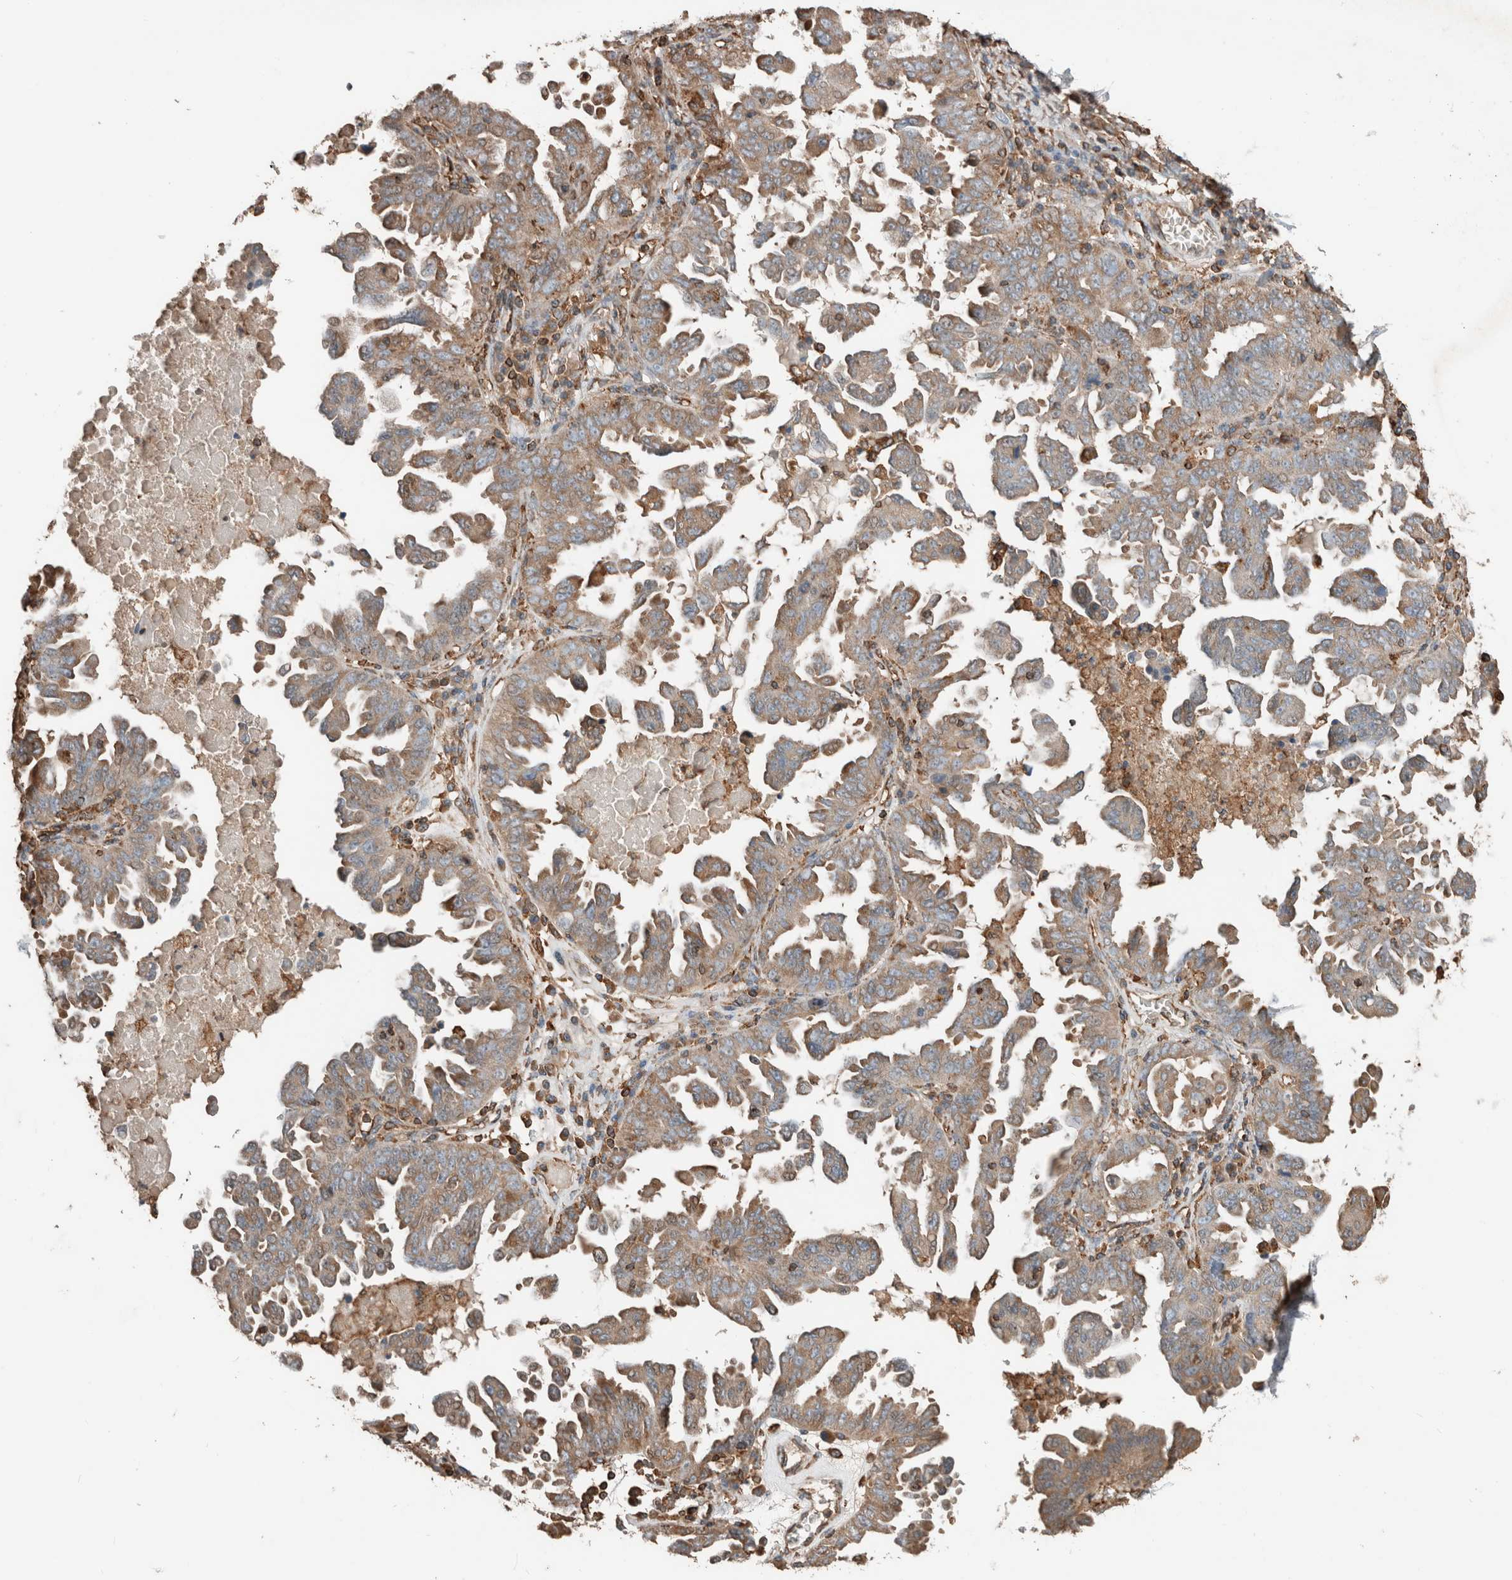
{"staining": {"intensity": "weak", "quantity": ">75%", "location": "cytoplasmic/membranous"}, "tissue": "ovarian cancer", "cell_type": "Tumor cells", "image_type": "cancer", "snomed": [{"axis": "morphology", "description": "Carcinoma, endometroid"}, {"axis": "topography", "description": "Ovary"}], "caption": "Ovarian endometroid carcinoma was stained to show a protein in brown. There is low levels of weak cytoplasmic/membranous positivity in approximately >75% of tumor cells.", "gene": "ERAP2", "patient": {"sex": "female", "age": 62}}